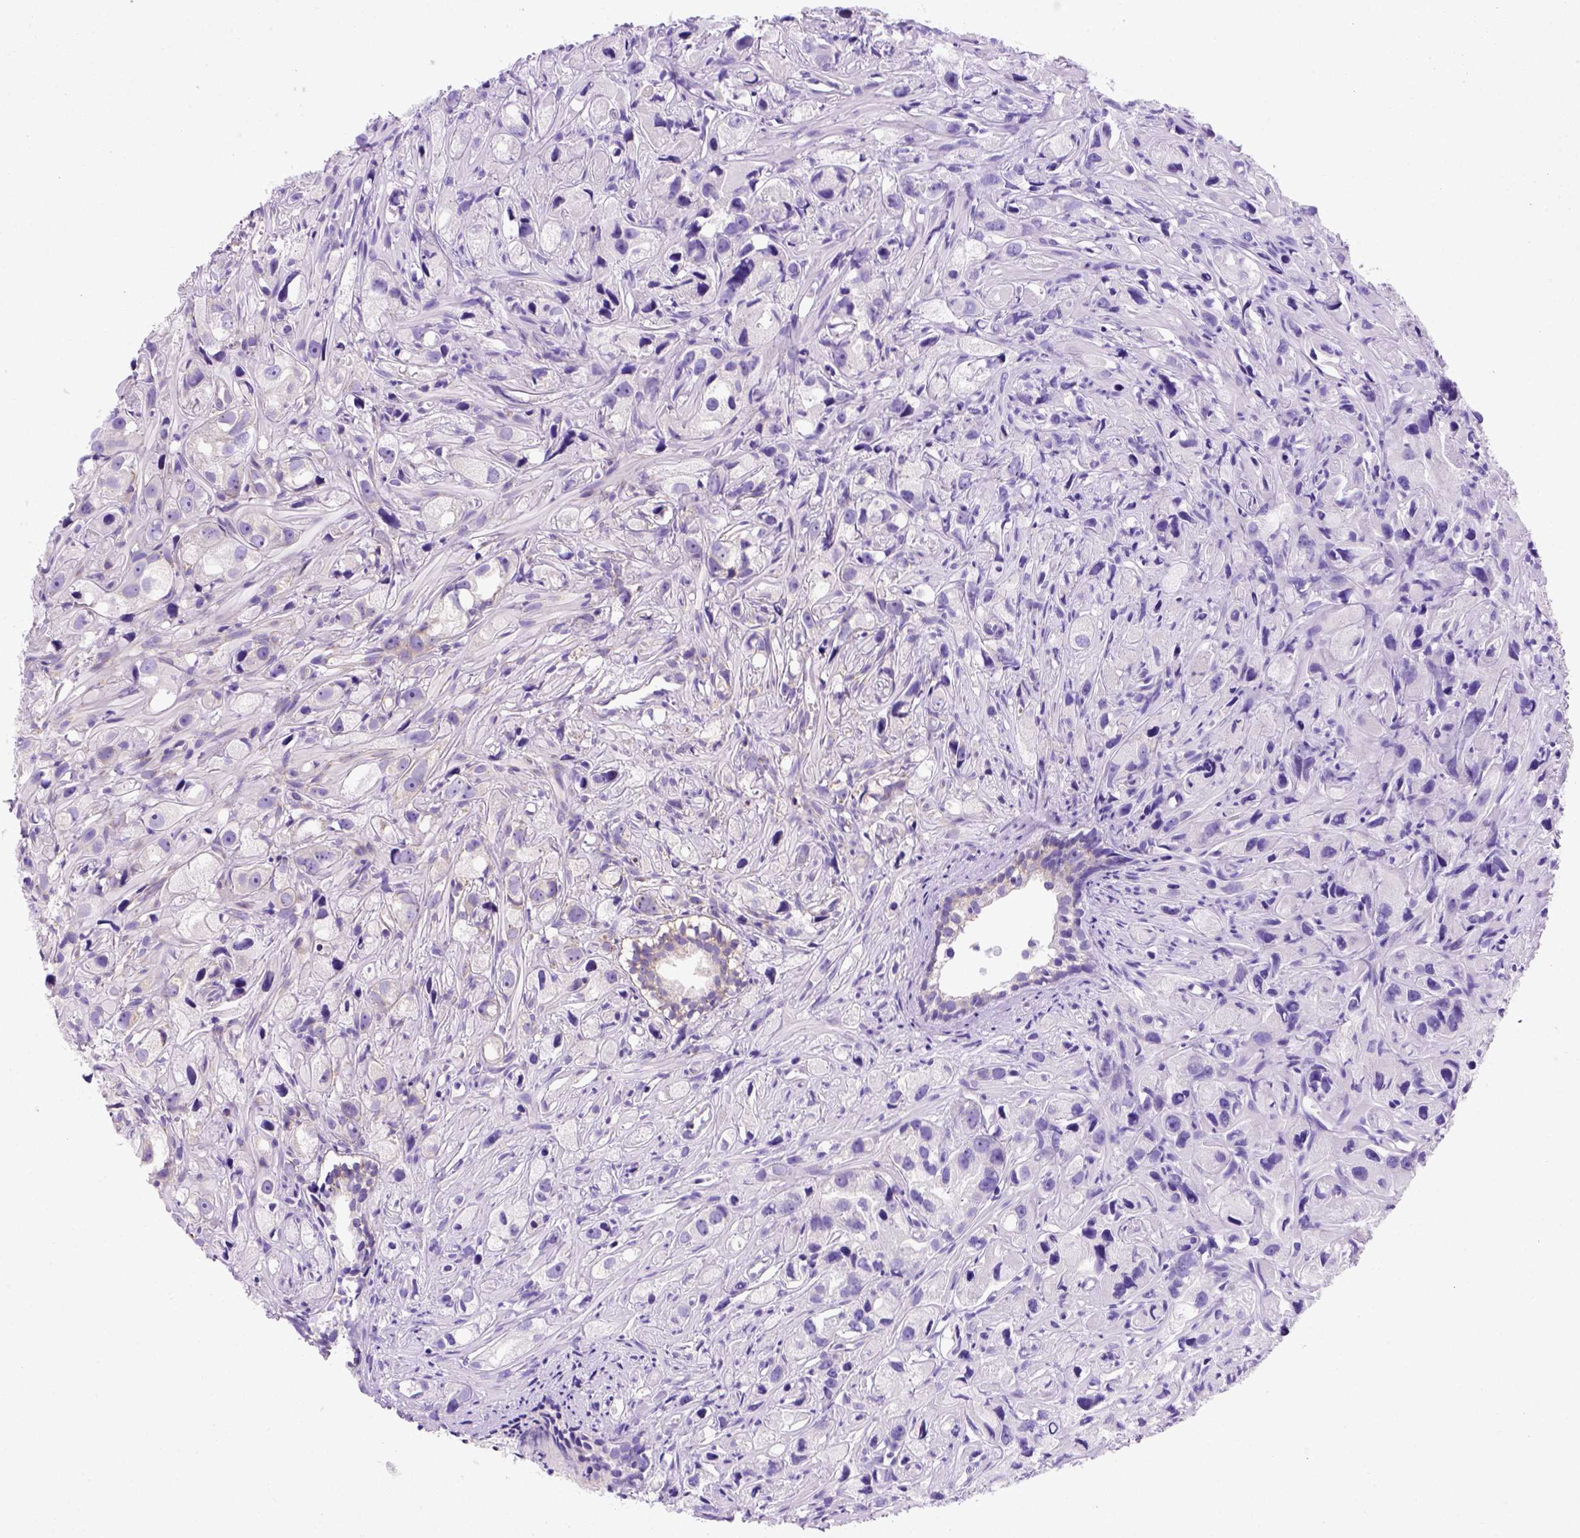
{"staining": {"intensity": "negative", "quantity": "none", "location": "none"}, "tissue": "prostate cancer", "cell_type": "Tumor cells", "image_type": "cancer", "snomed": [{"axis": "morphology", "description": "Adenocarcinoma, High grade"}, {"axis": "topography", "description": "Prostate"}], "caption": "Protein analysis of prostate high-grade adenocarcinoma shows no significant expression in tumor cells. Nuclei are stained in blue.", "gene": "FOXI1", "patient": {"sex": "male", "age": 75}}